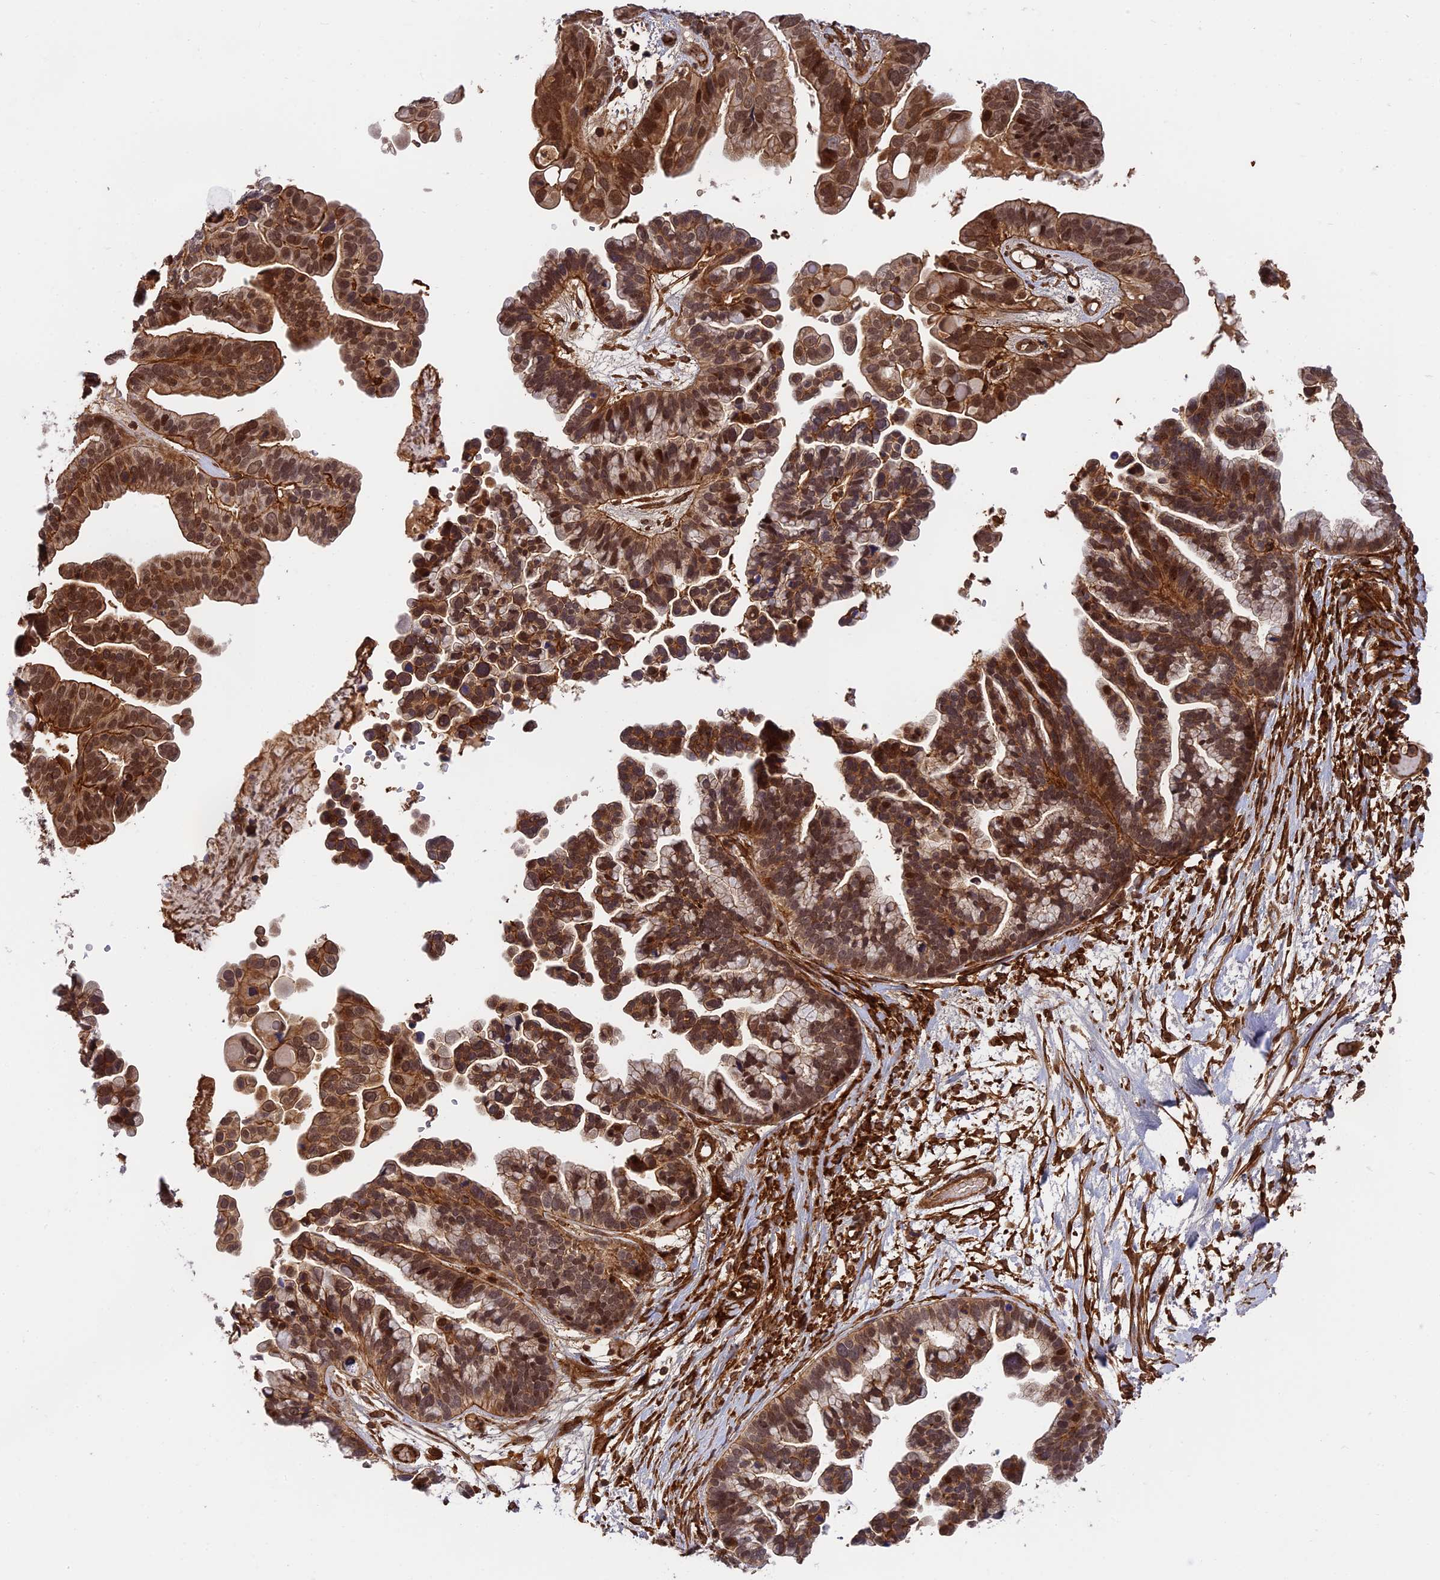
{"staining": {"intensity": "strong", "quantity": ">75%", "location": "cytoplasmic/membranous,nuclear"}, "tissue": "ovarian cancer", "cell_type": "Tumor cells", "image_type": "cancer", "snomed": [{"axis": "morphology", "description": "Cystadenocarcinoma, serous, NOS"}, {"axis": "topography", "description": "Ovary"}], "caption": "The immunohistochemical stain labels strong cytoplasmic/membranous and nuclear staining in tumor cells of serous cystadenocarcinoma (ovarian) tissue. Nuclei are stained in blue.", "gene": "OSBPL1A", "patient": {"sex": "female", "age": 56}}